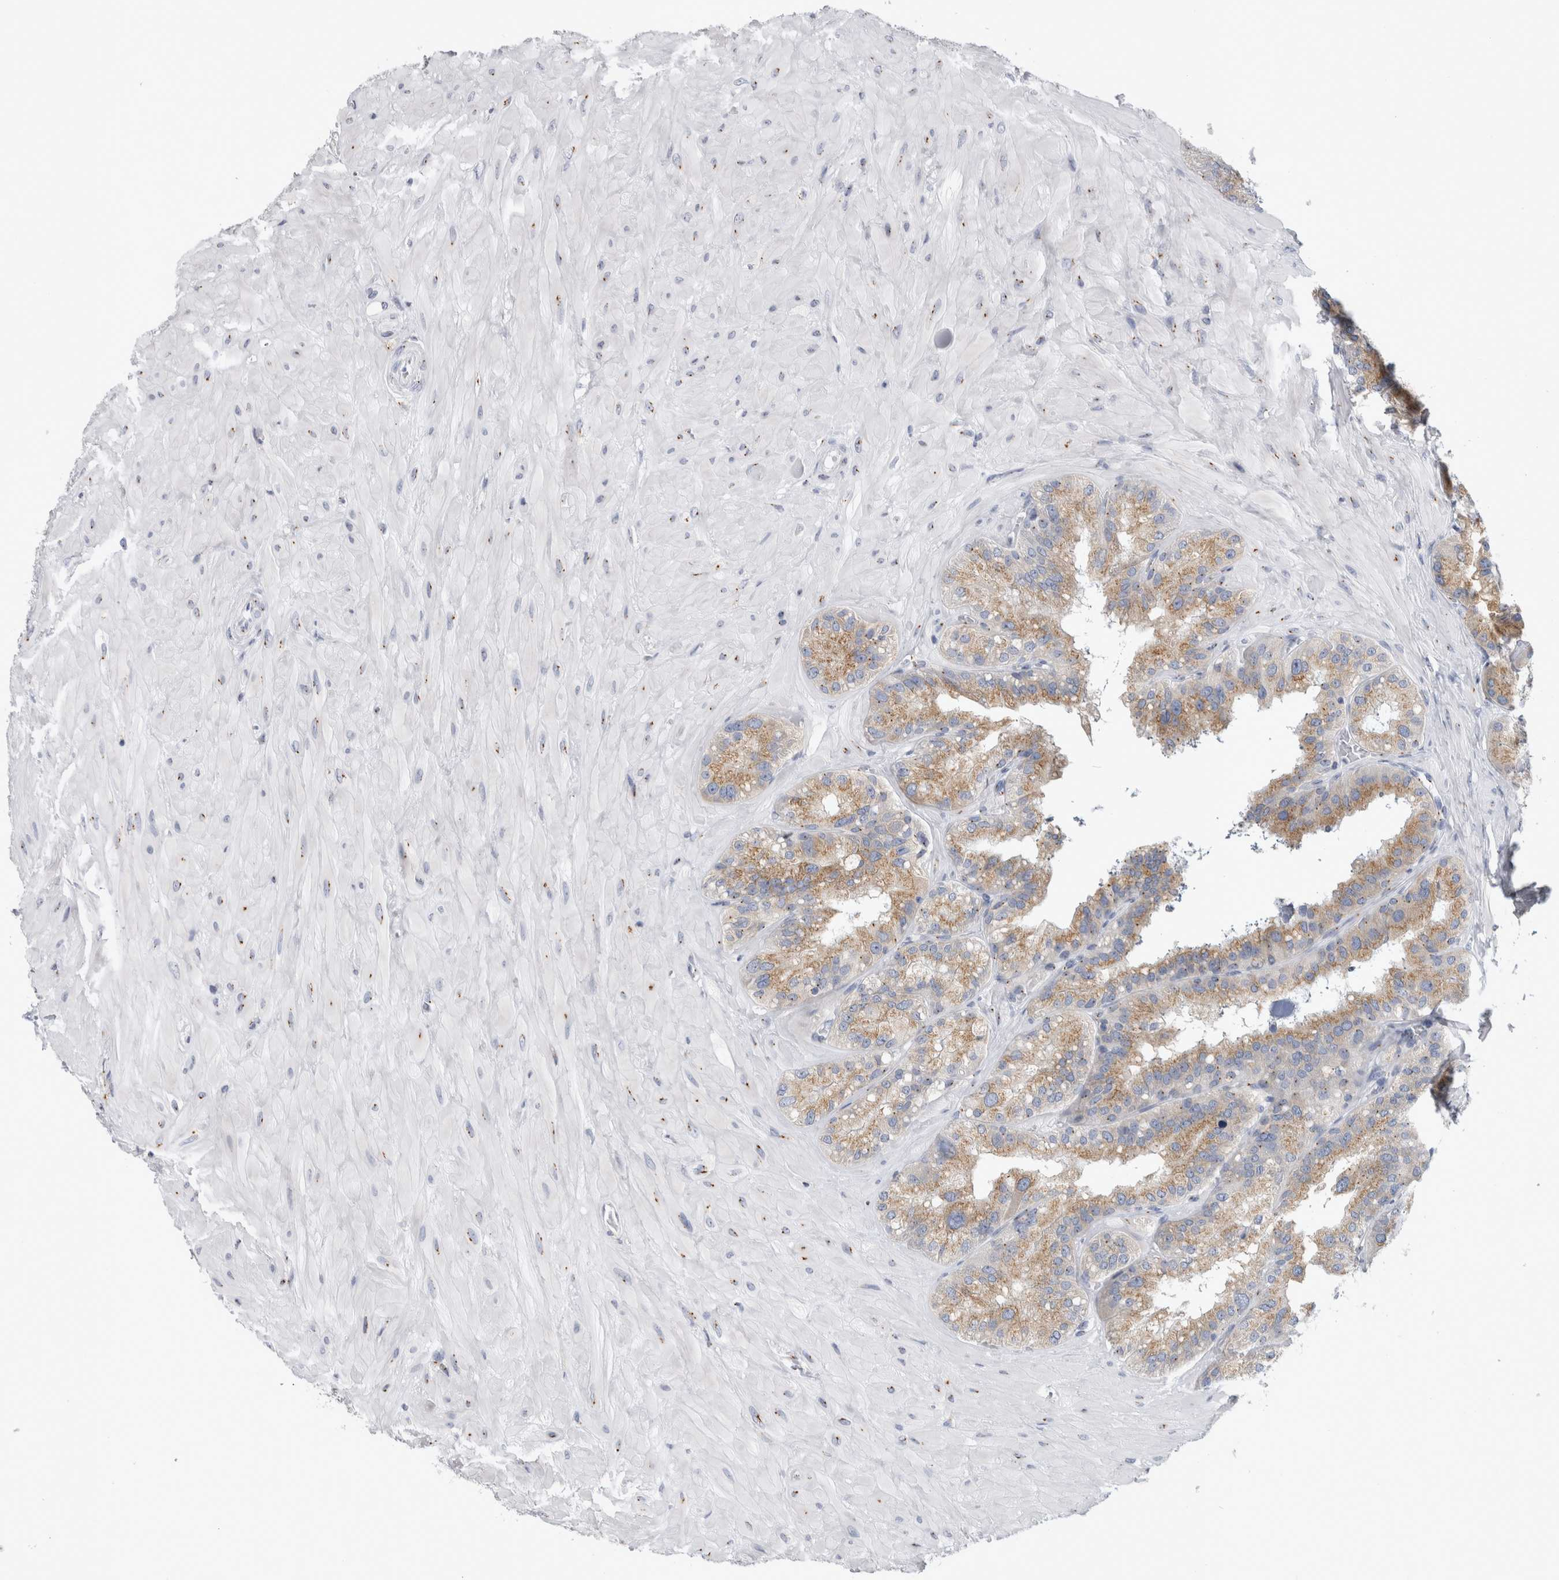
{"staining": {"intensity": "moderate", "quantity": "25%-75%", "location": "cytoplasmic/membranous"}, "tissue": "seminal vesicle", "cell_type": "Glandular cells", "image_type": "normal", "snomed": [{"axis": "morphology", "description": "Normal tissue, NOS"}, {"axis": "topography", "description": "Prostate"}, {"axis": "topography", "description": "Seminal veicle"}], "caption": "Immunohistochemistry histopathology image of normal seminal vesicle stained for a protein (brown), which exhibits medium levels of moderate cytoplasmic/membranous positivity in about 25%-75% of glandular cells.", "gene": "AKAP9", "patient": {"sex": "male", "age": 51}}